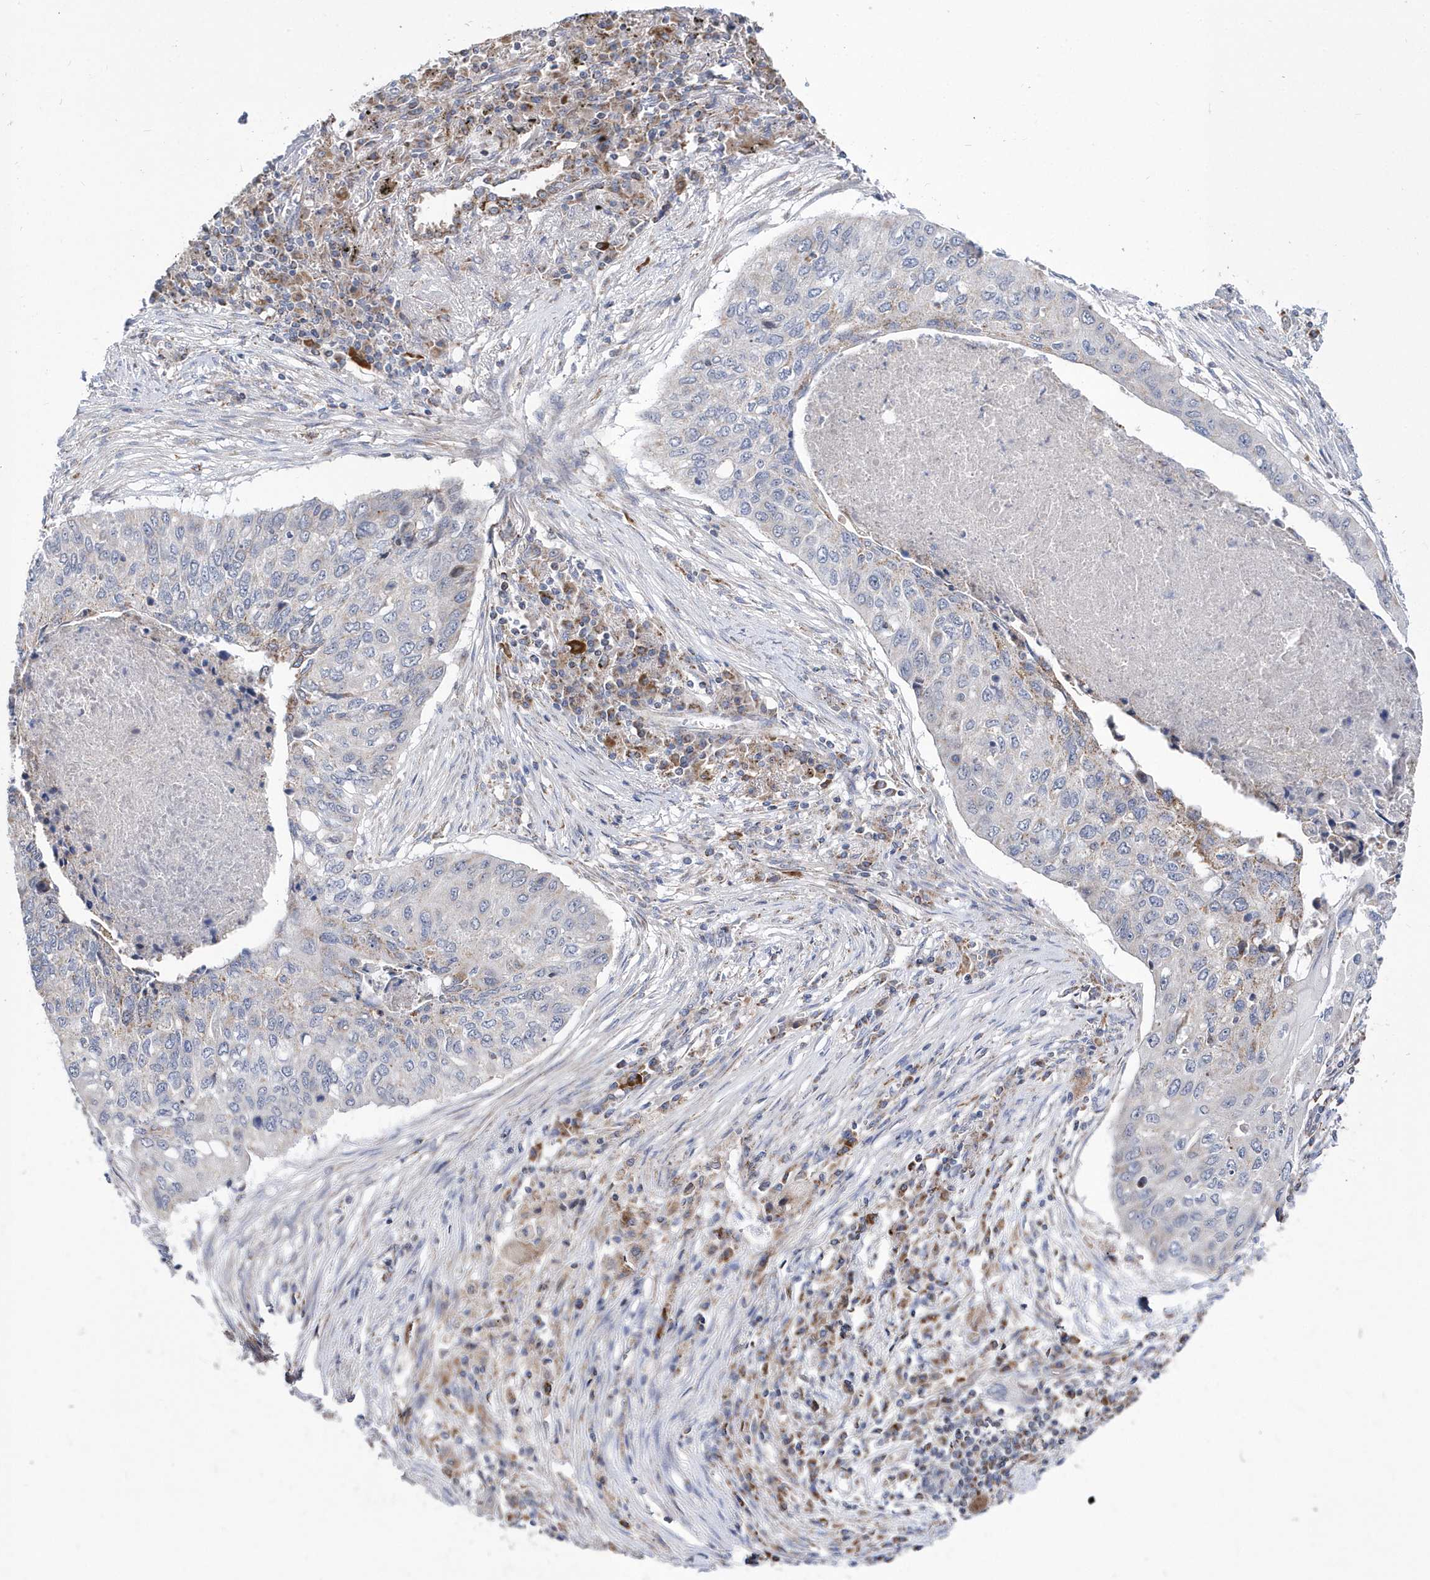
{"staining": {"intensity": "negative", "quantity": "none", "location": "none"}, "tissue": "lung cancer", "cell_type": "Tumor cells", "image_type": "cancer", "snomed": [{"axis": "morphology", "description": "Squamous cell carcinoma, NOS"}, {"axis": "topography", "description": "Lung"}], "caption": "Protein analysis of squamous cell carcinoma (lung) shows no significant expression in tumor cells.", "gene": "SPATA5", "patient": {"sex": "female", "age": 63}}